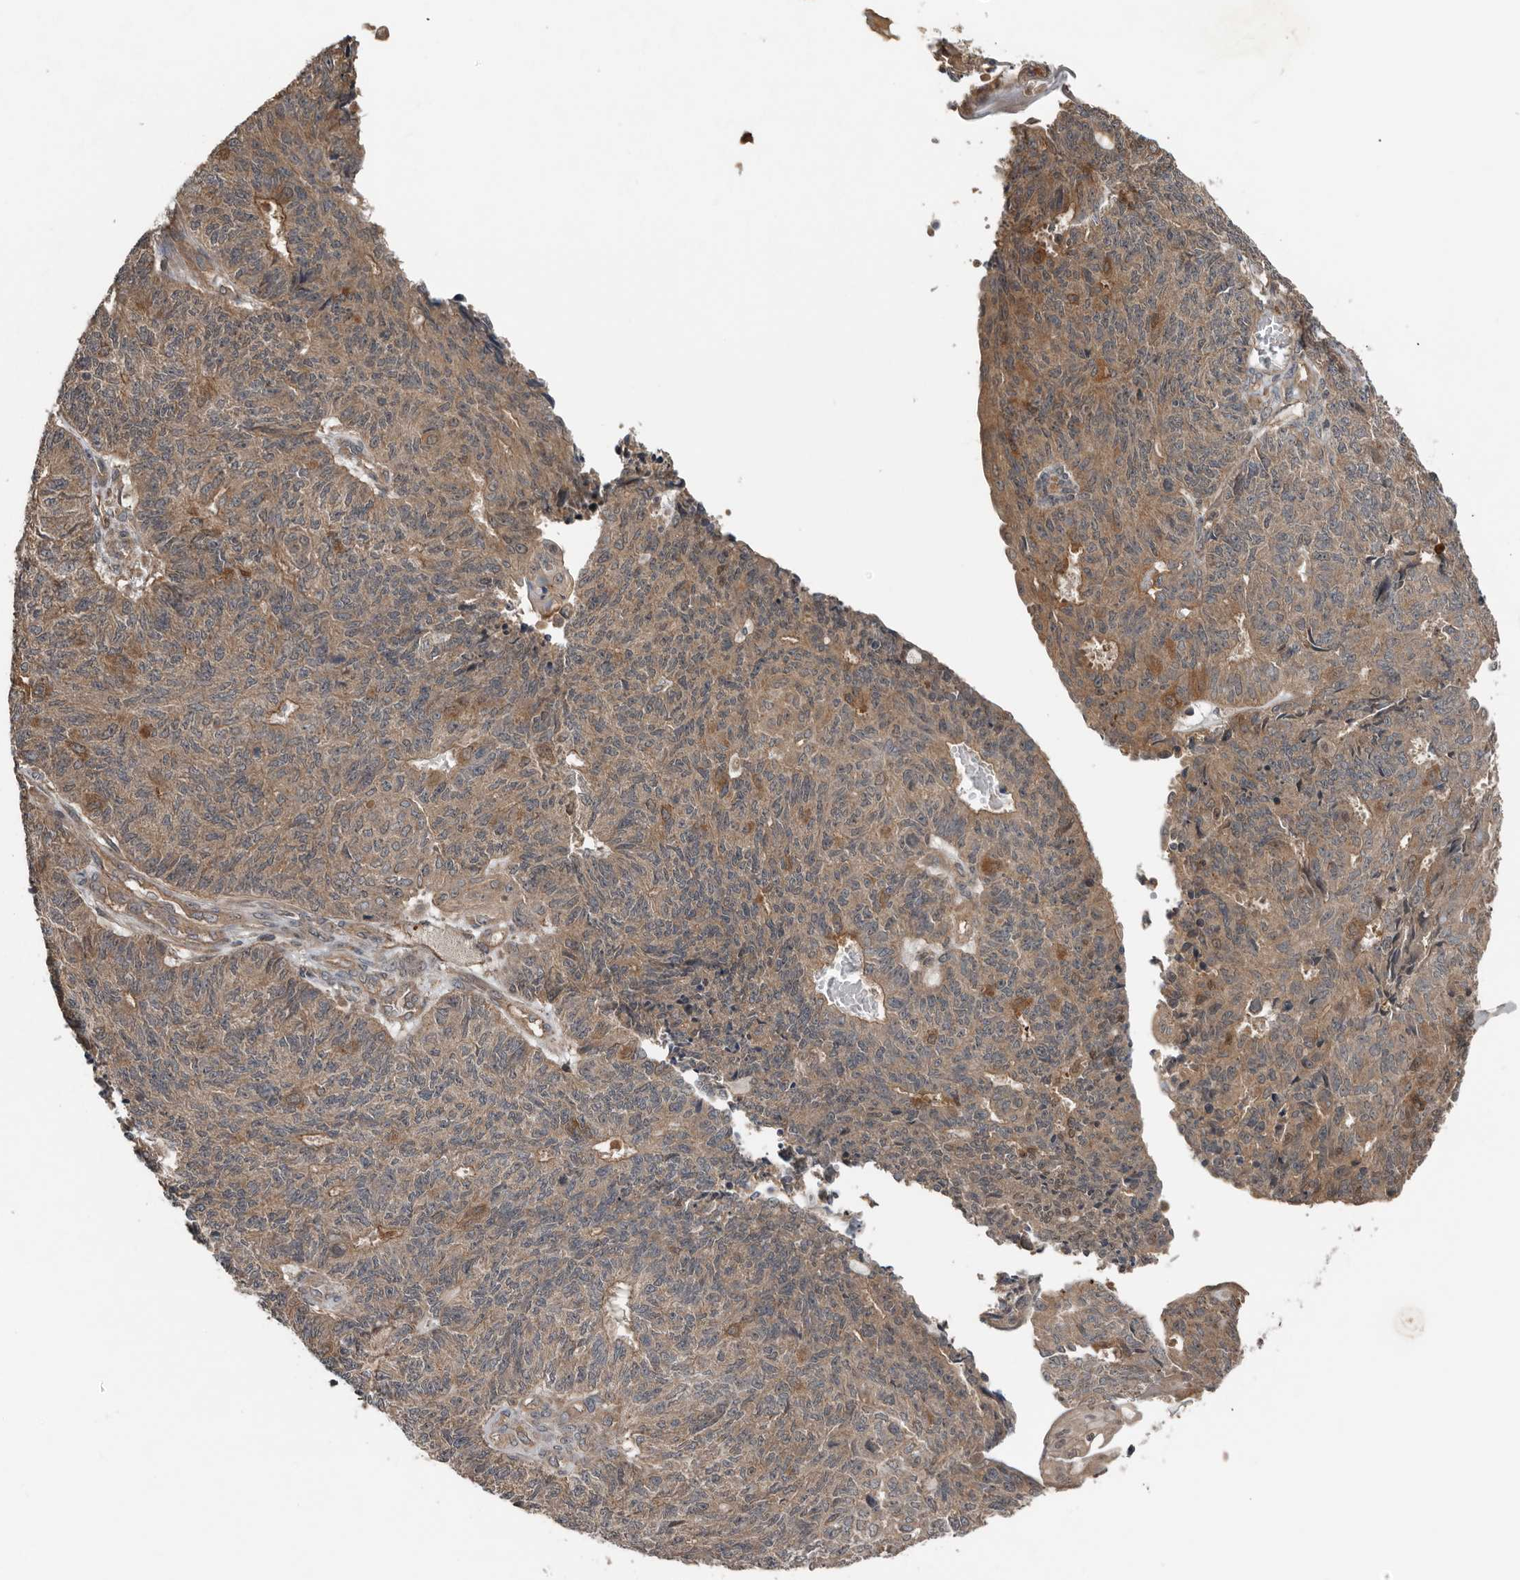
{"staining": {"intensity": "weak", "quantity": "25%-75%", "location": "cytoplasmic/membranous"}, "tissue": "endometrial cancer", "cell_type": "Tumor cells", "image_type": "cancer", "snomed": [{"axis": "morphology", "description": "Adenocarcinoma, NOS"}, {"axis": "topography", "description": "Endometrium"}], "caption": "Approximately 25%-75% of tumor cells in adenocarcinoma (endometrial) display weak cytoplasmic/membranous protein positivity as visualized by brown immunohistochemical staining.", "gene": "DNAJB4", "patient": {"sex": "female", "age": 32}}